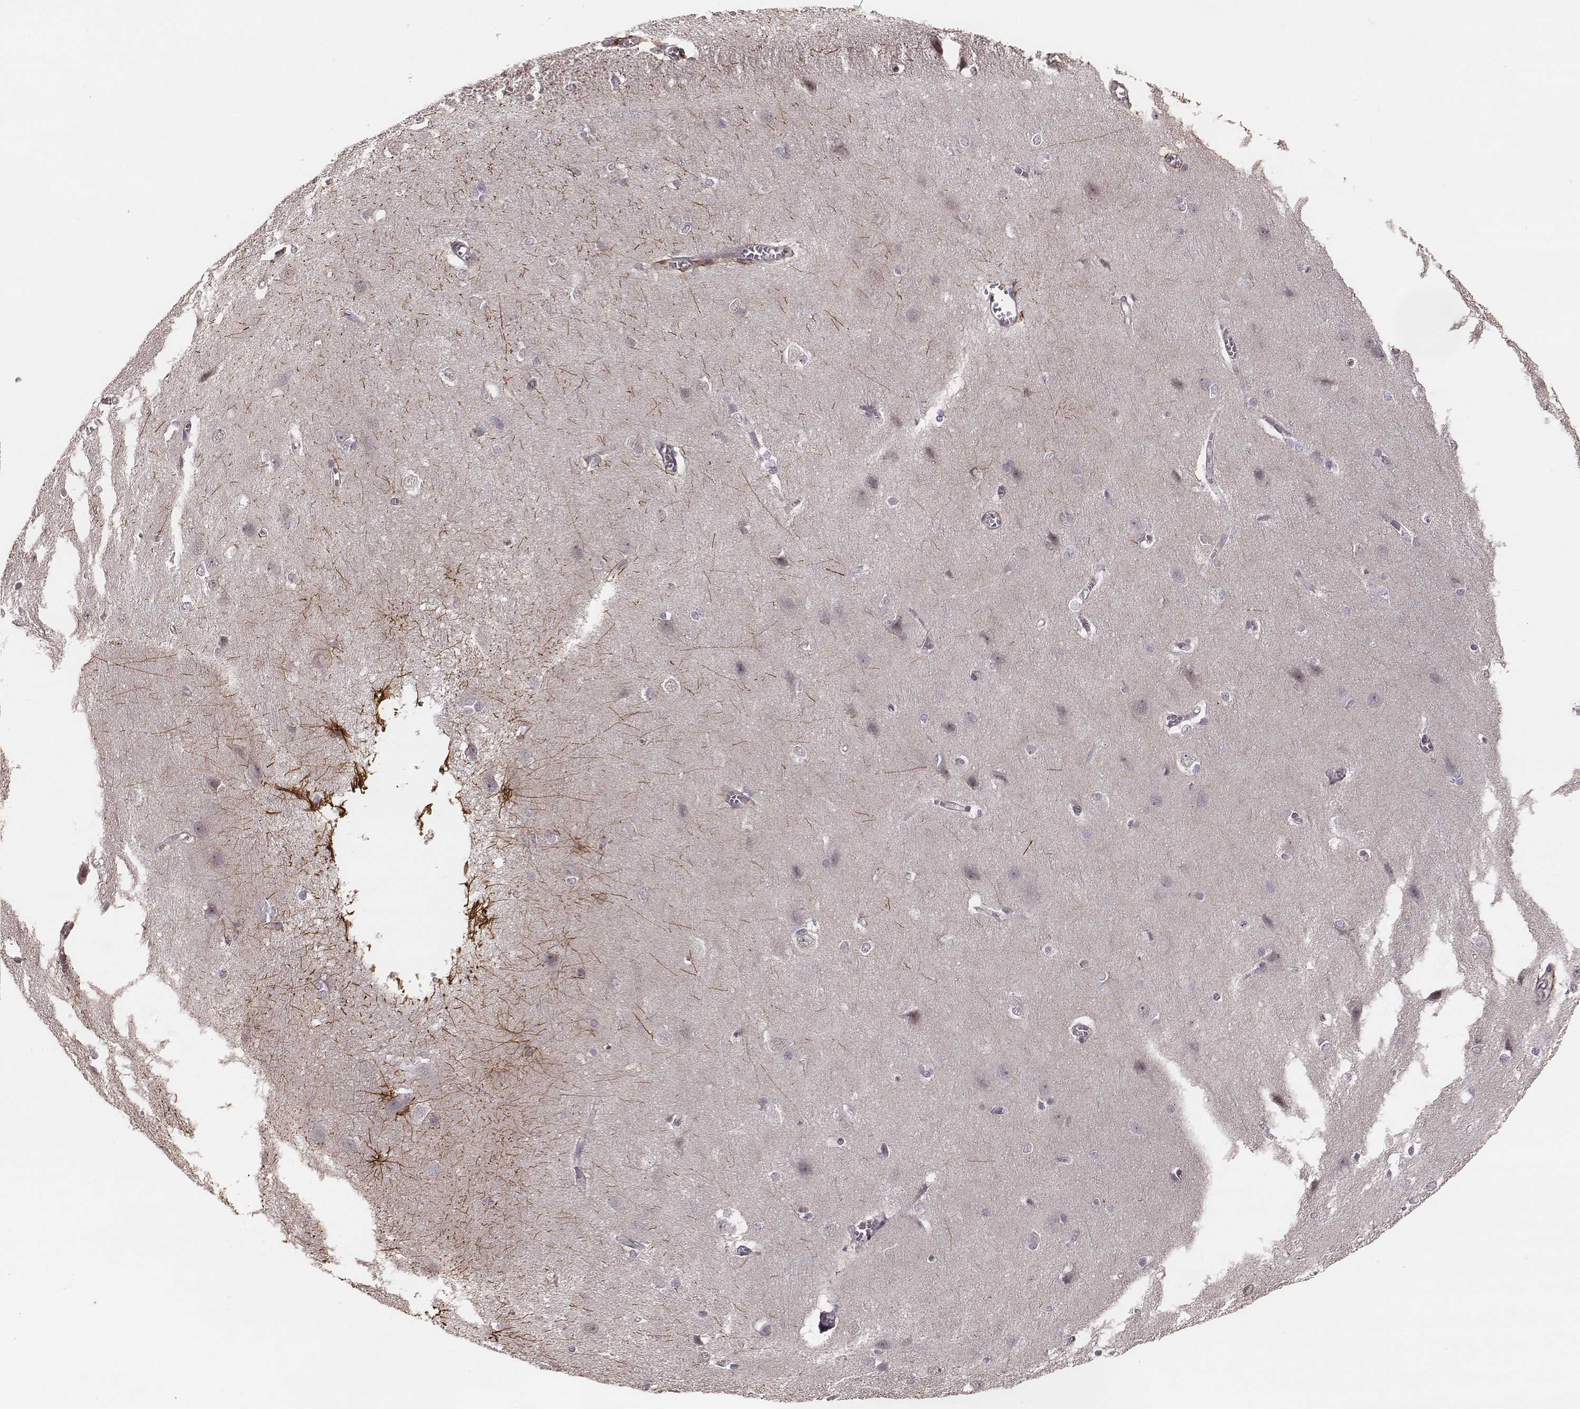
{"staining": {"intensity": "weak", "quantity": "<25%", "location": "cytoplasmic/membranous"}, "tissue": "cerebral cortex", "cell_type": "Endothelial cells", "image_type": "normal", "snomed": [{"axis": "morphology", "description": "Normal tissue, NOS"}, {"axis": "topography", "description": "Cerebral cortex"}], "caption": "High power microscopy micrograph of an IHC image of benign cerebral cortex, revealing no significant expression in endothelial cells.", "gene": "SLC7A4", "patient": {"sex": "male", "age": 37}}